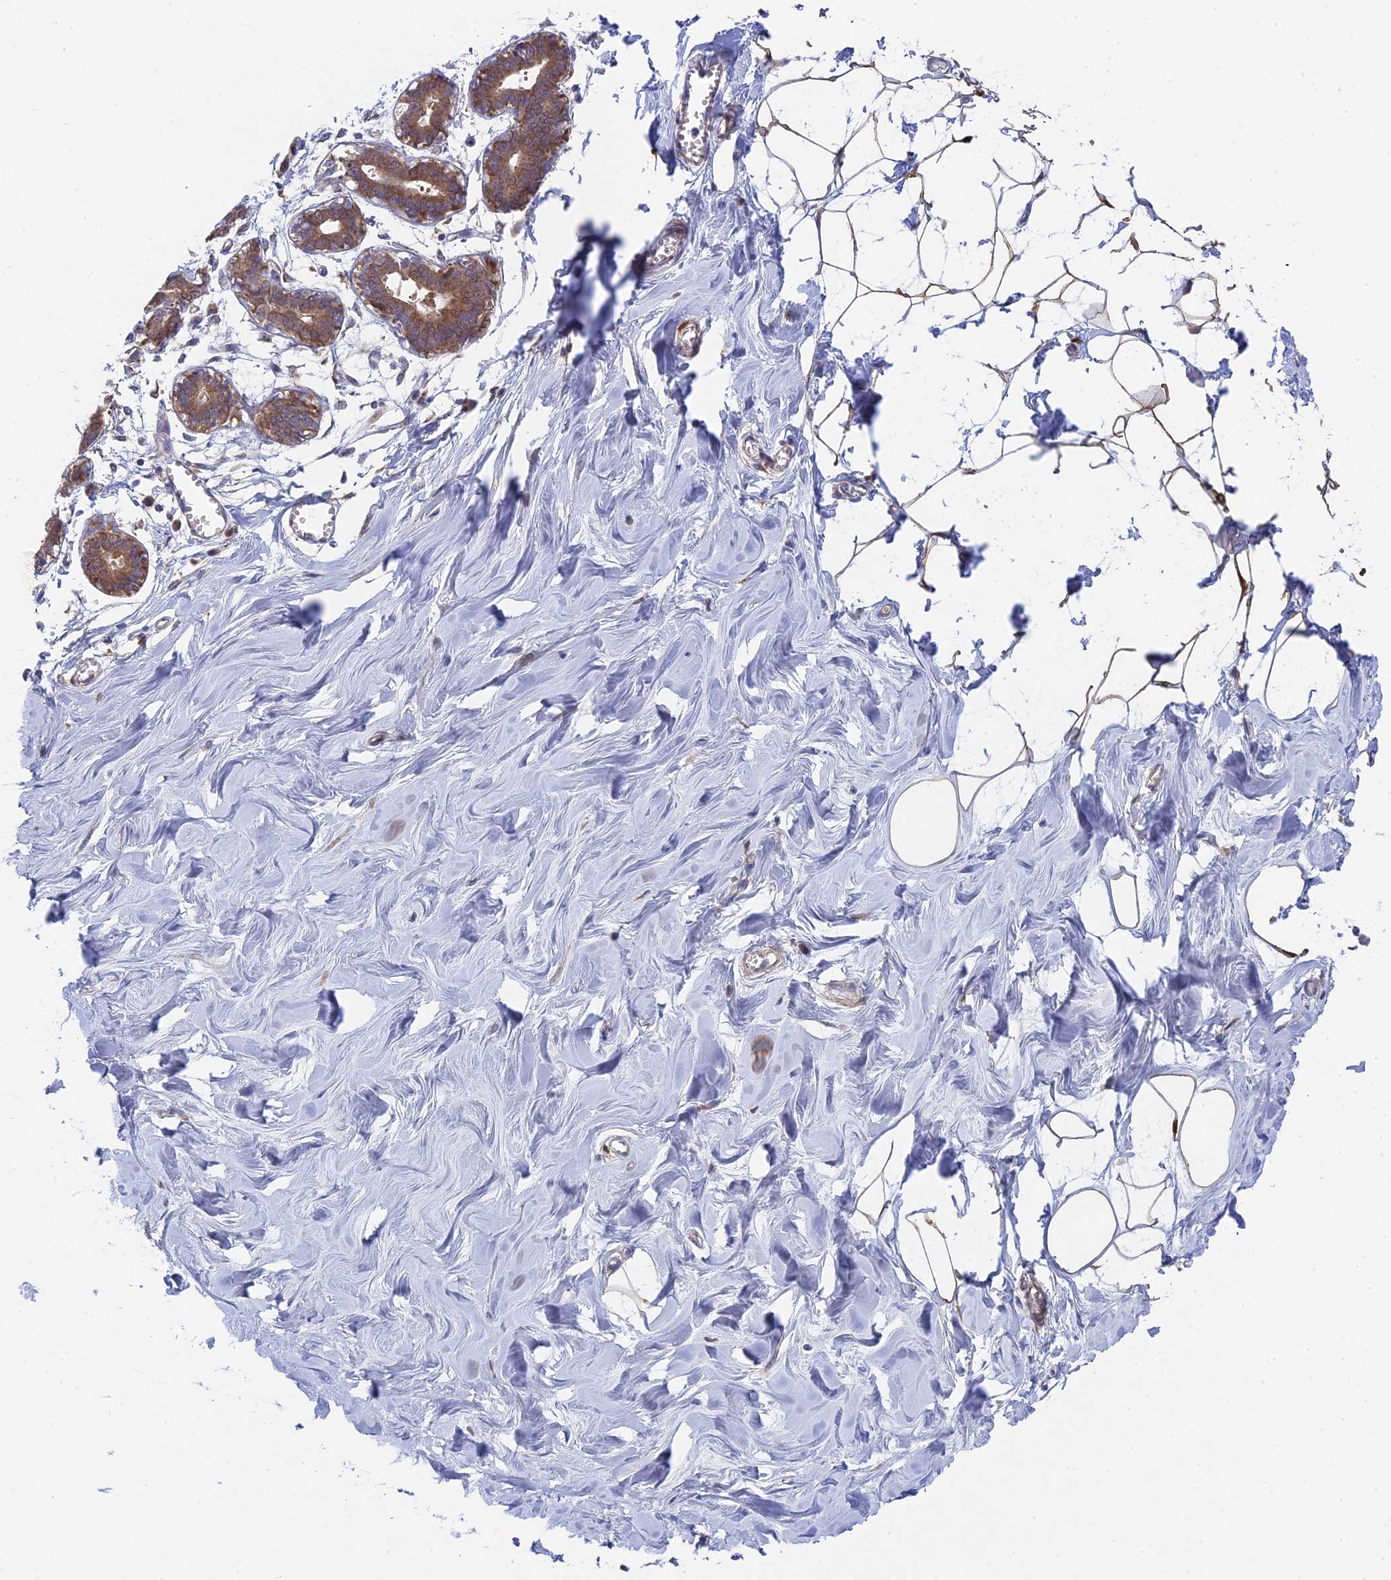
{"staining": {"intensity": "moderate", "quantity": "25%-75%", "location": "cytoplasmic/membranous"}, "tissue": "breast", "cell_type": "Adipocytes", "image_type": "normal", "snomed": [{"axis": "morphology", "description": "Normal tissue, NOS"}, {"axis": "topography", "description": "Breast"}], "caption": "This is a micrograph of immunohistochemistry (IHC) staining of benign breast, which shows moderate staining in the cytoplasmic/membranous of adipocytes.", "gene": "INCA1", "patient": {"sex": "female", "age": 27}}